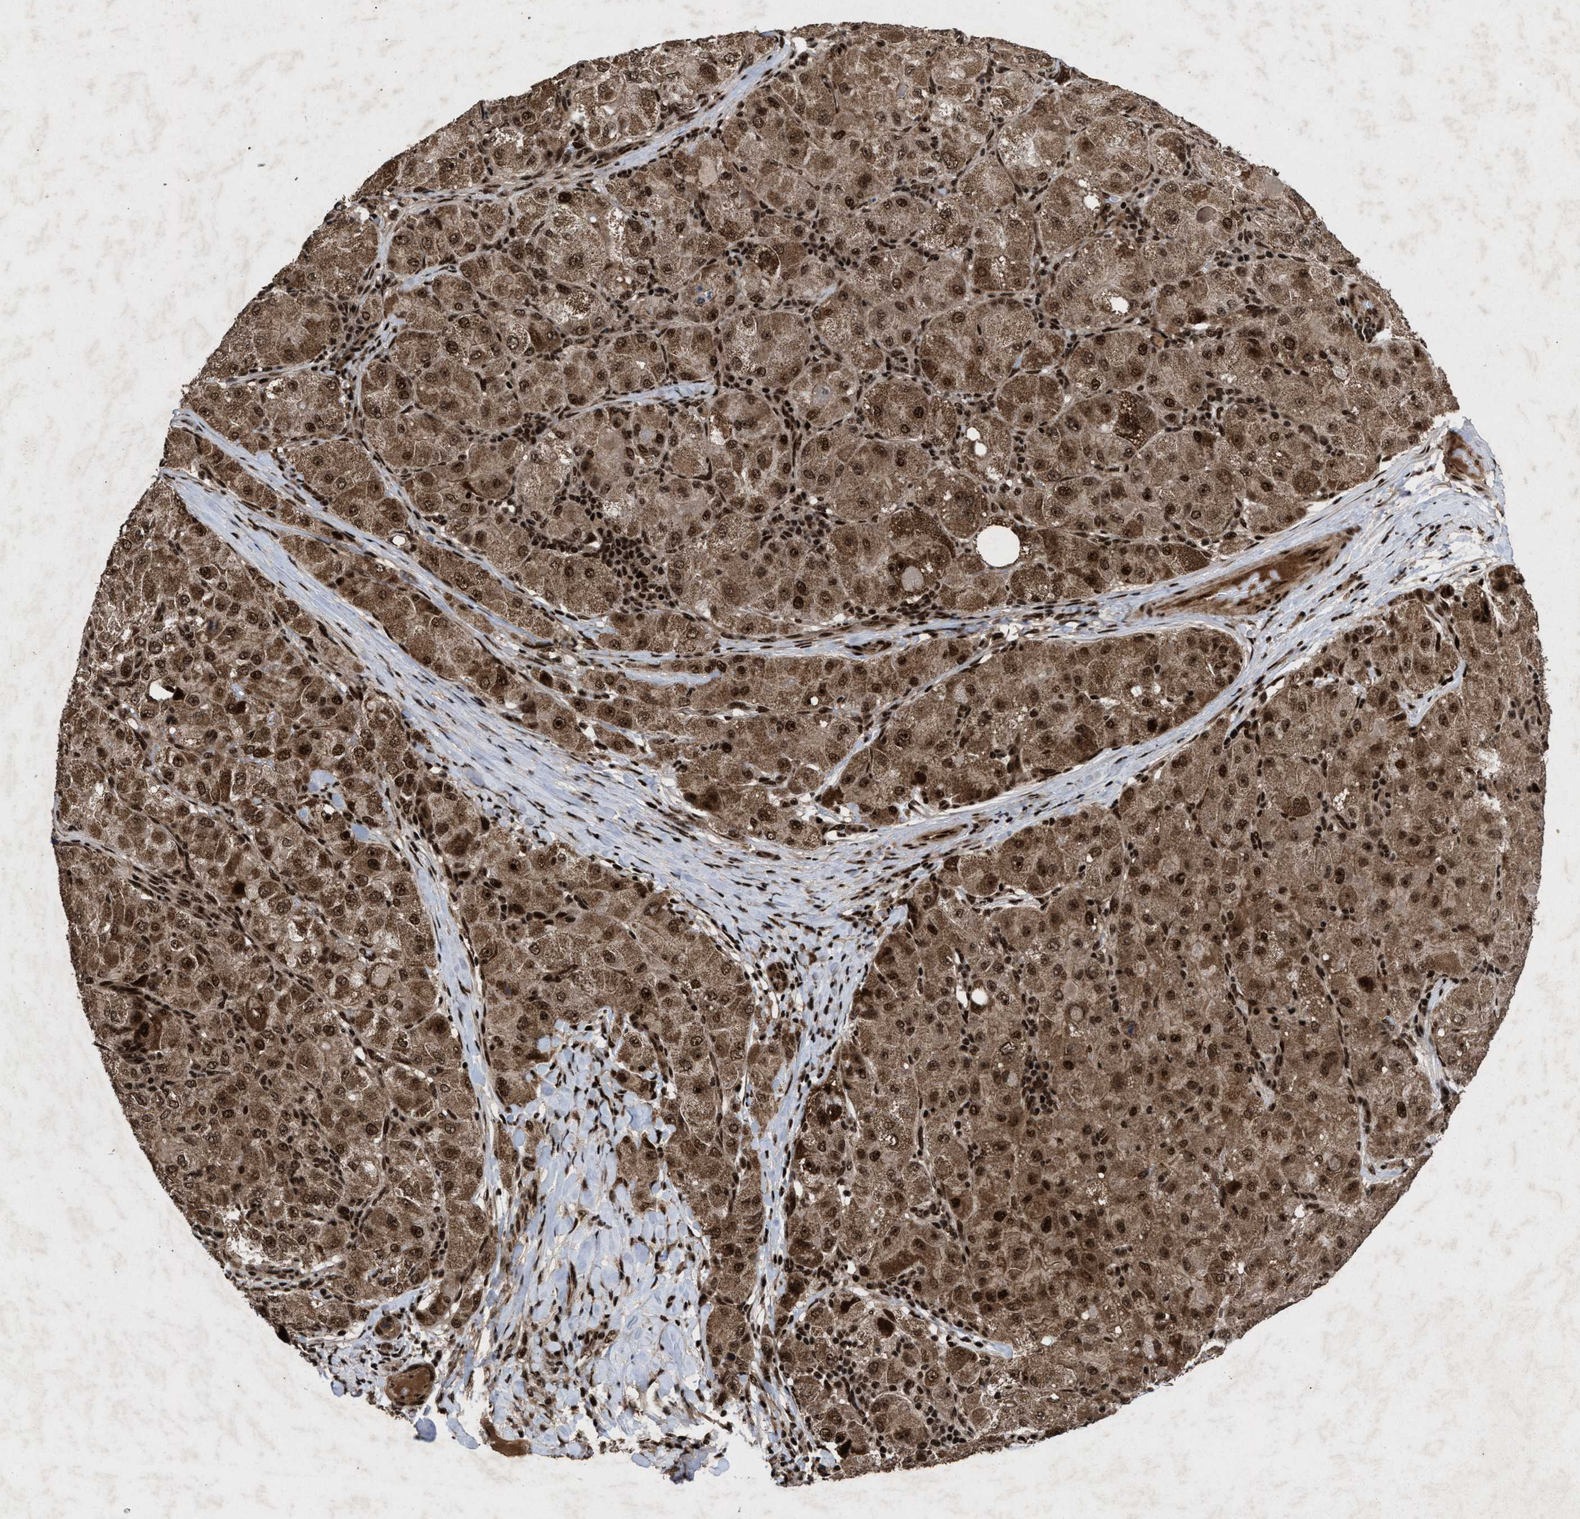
{"staining": {"intensity": "moderate", "quantity": ">75%", "location": "cytoplasmic/membranous,nuclear"}, "tissue": "liver cancer", "cell_type": "Tumor cells", "image_type": "cancer", "snomed": [{"axis": "morphology", "description": "Carcinoma, Hepatocellular, NOS"}, {"axis": "topography", "description": "Liver"}], "caption": "Liver hepatocellular carcinoma stained for a protein reveals moderate cytoplasmic/membranous and nuclear positivity in tumor cells.", "gene": "WIZ", "patient": {"sex": "male", "age": 80}}